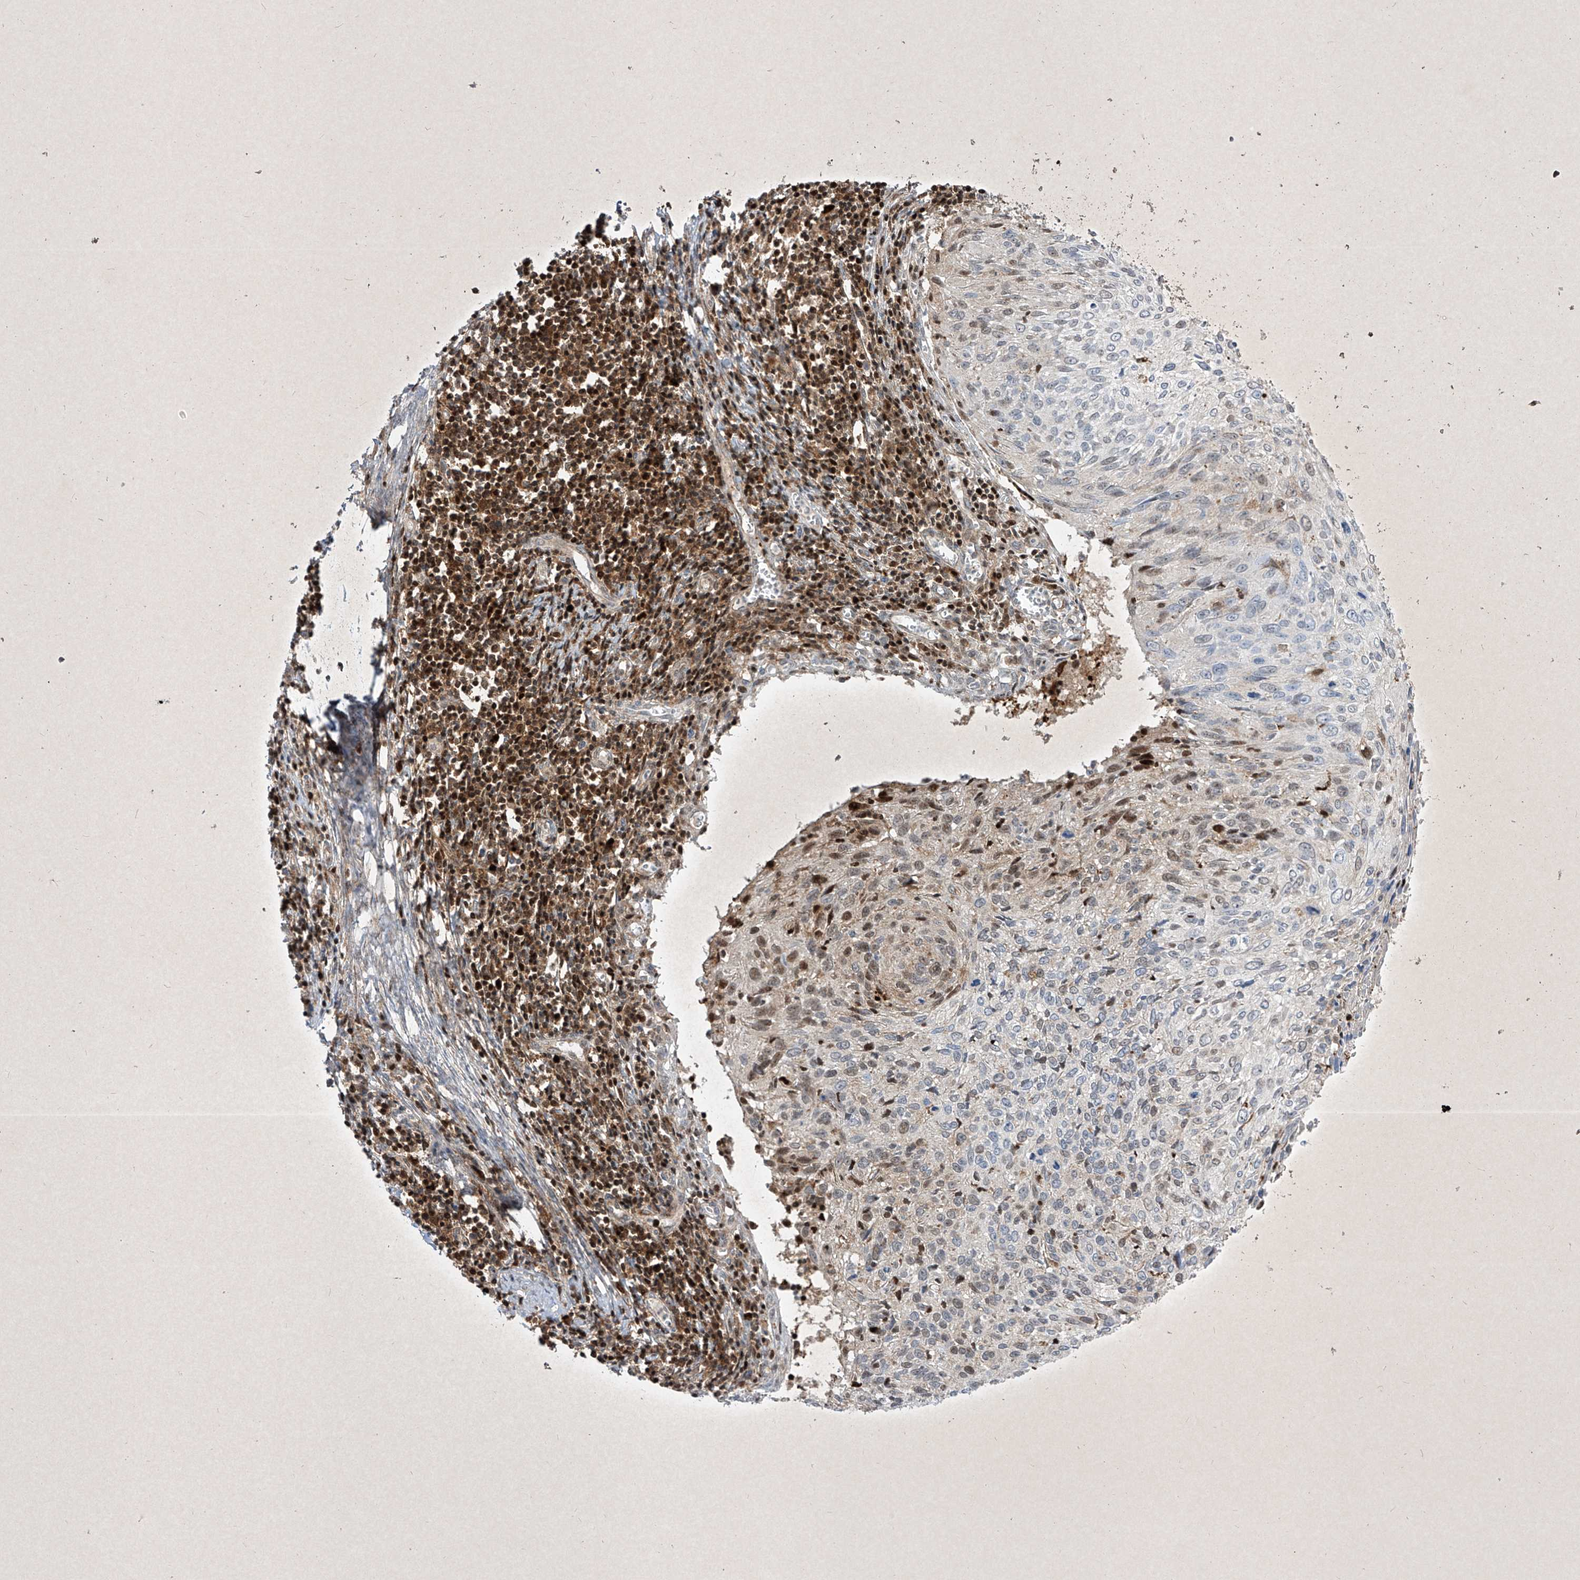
{"staining": {"intensity": "moderate", "quantity": "<25%", "location": "nuclear"}, "tissue": "cervical cancer", "cell_type": "Tumor cells", "image_type": "cancer", "snomed": [{"axis": "morphology", "description": "Squamous cell carcinoma, NOS"}, {"axis": "topography", "description": "Cervix"}], "caption": "A high-resolution photomicrograph shows immunohistochemistry (IHC) staining of cervical cancer (squamous cell carcinoma), which demonstrates moderate nuclear staining in approximately <25% of tumor cells. (DAB (3,3'-diaminobenzidine) IHC, brown staining for protein, blue staining for nuclei).", "gene": "PSMB10", "patient": {"sex": "female", "age": 51}}